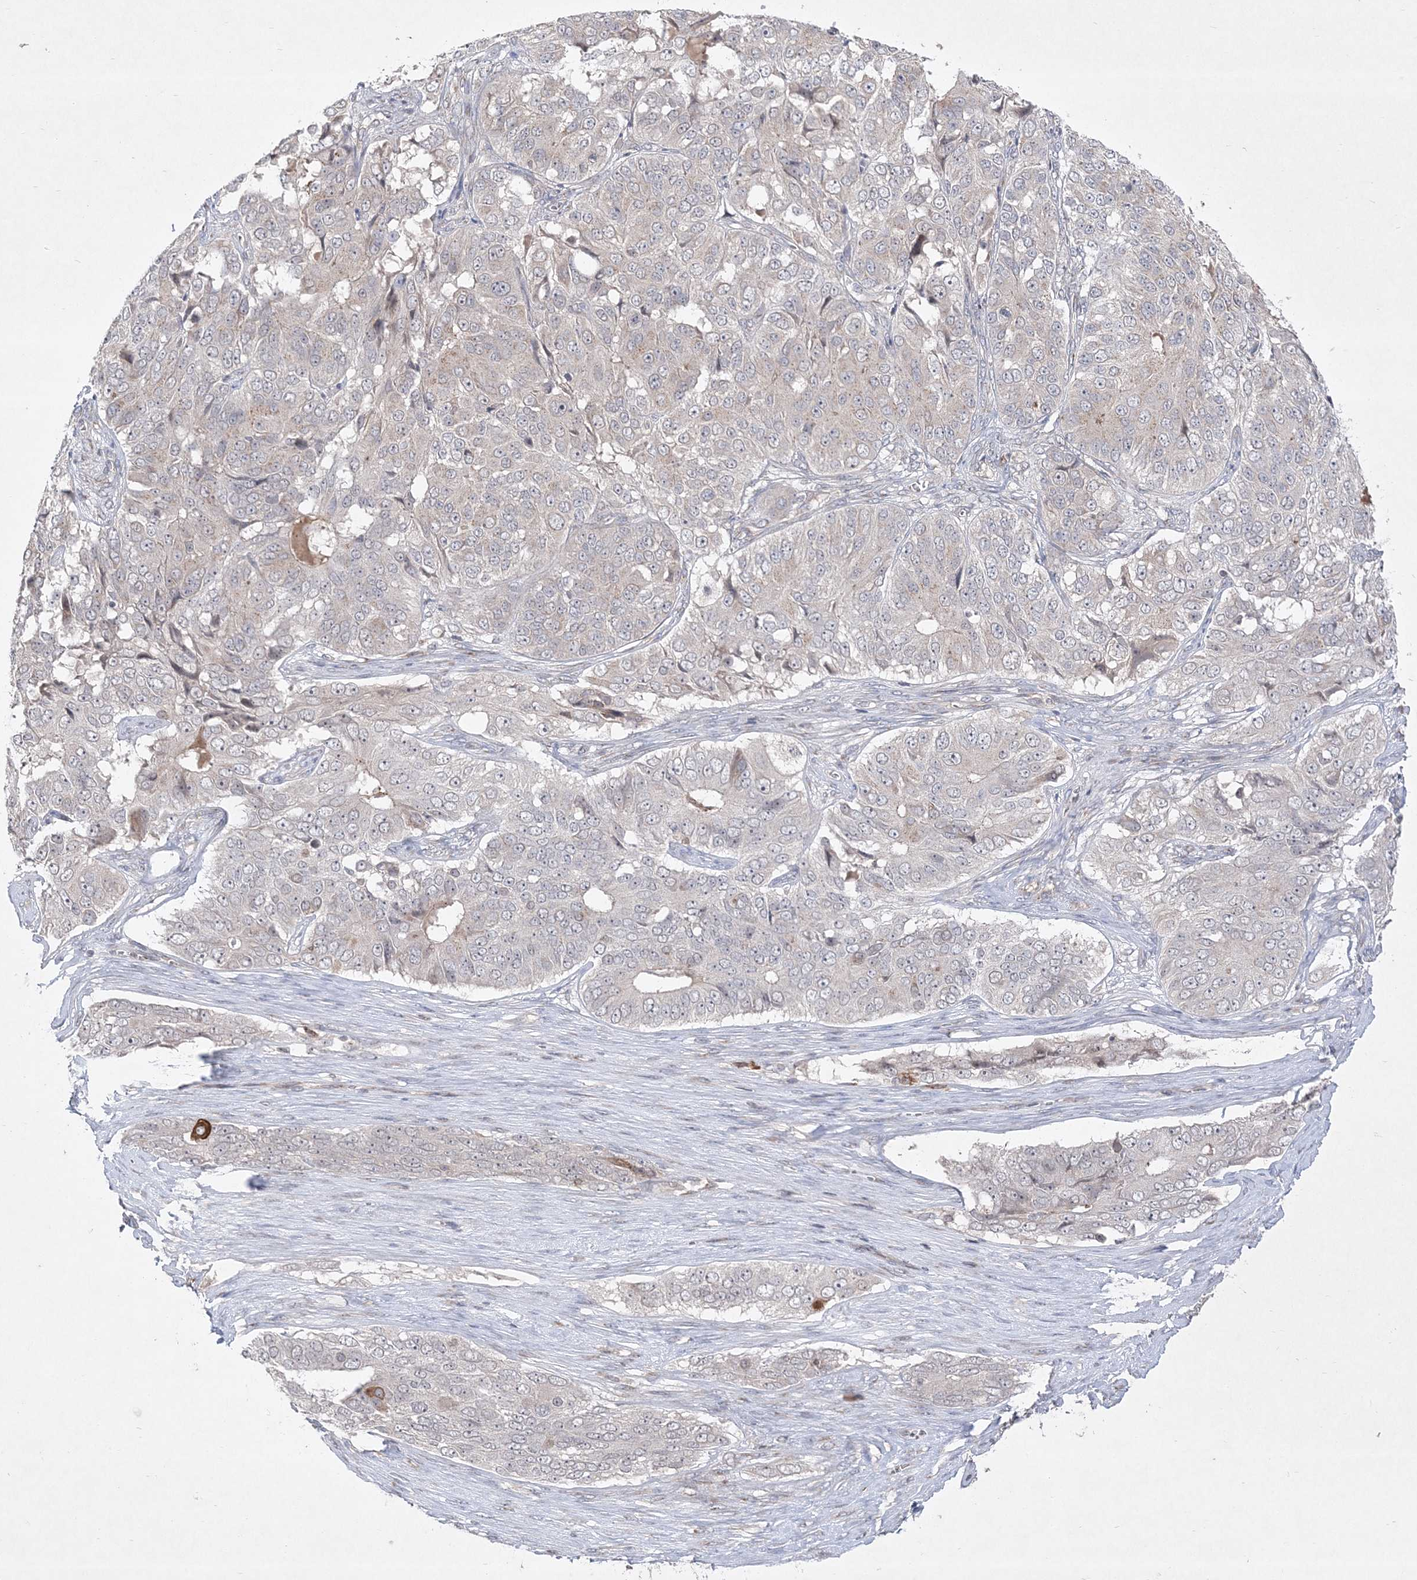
{"staining": {"intensity": "negative", "quantity": "none", "location": "none"}, "tissue": "ovarian cancer", "cell_type": "Tumor cells", "image_type": "cancer", "snomed": [{"axis": "morphology", "description": "Carcinoma, endometroid"}, {"axis": "topography", "description": "Ovary"}], "caption": "Ovarian cancer (endometroid carcinoma) was stained to show a protein in brown. There is no significant positivity in tumor cells.", "gene": "CLNK", "patient": {"sex": "female", "age": 51}}